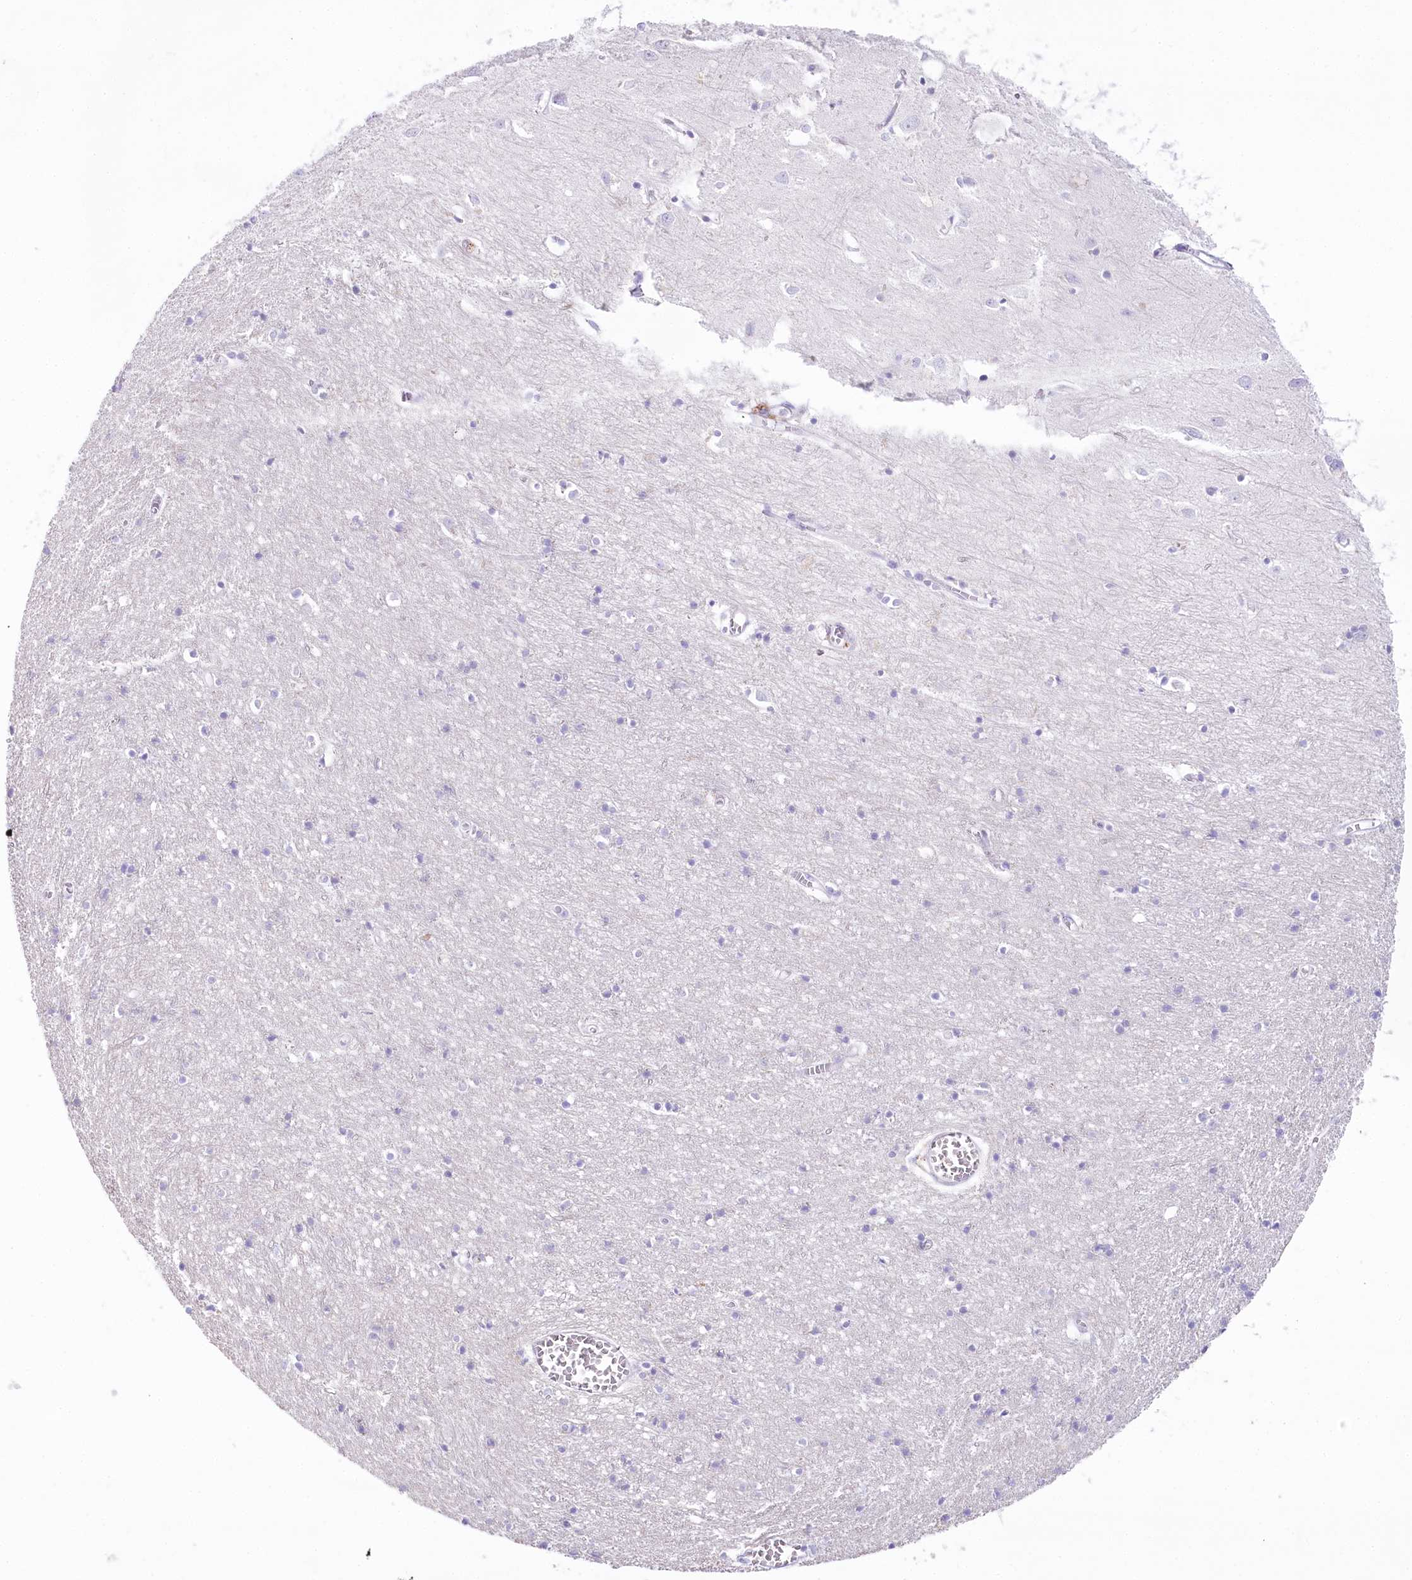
{"staining": {"intensity": "negative", "quantity": "none", "location": "none"}, "tissue": "cerebral cortex", "cell_type": "Endothelial cells", "image_type": "normal", "snomed": [{"axis": "morphology", "description": "Normal tissue, NOS"}, {"axis": "topography", "description": "Cerebral cortex"}], "caption": "DAB immunohistochemical staining of benign human cerebral cortex shows no significant expression in endothelial cells.", "gene": "MYOZ1", "patient": {"sex": "female", "age": 64}}